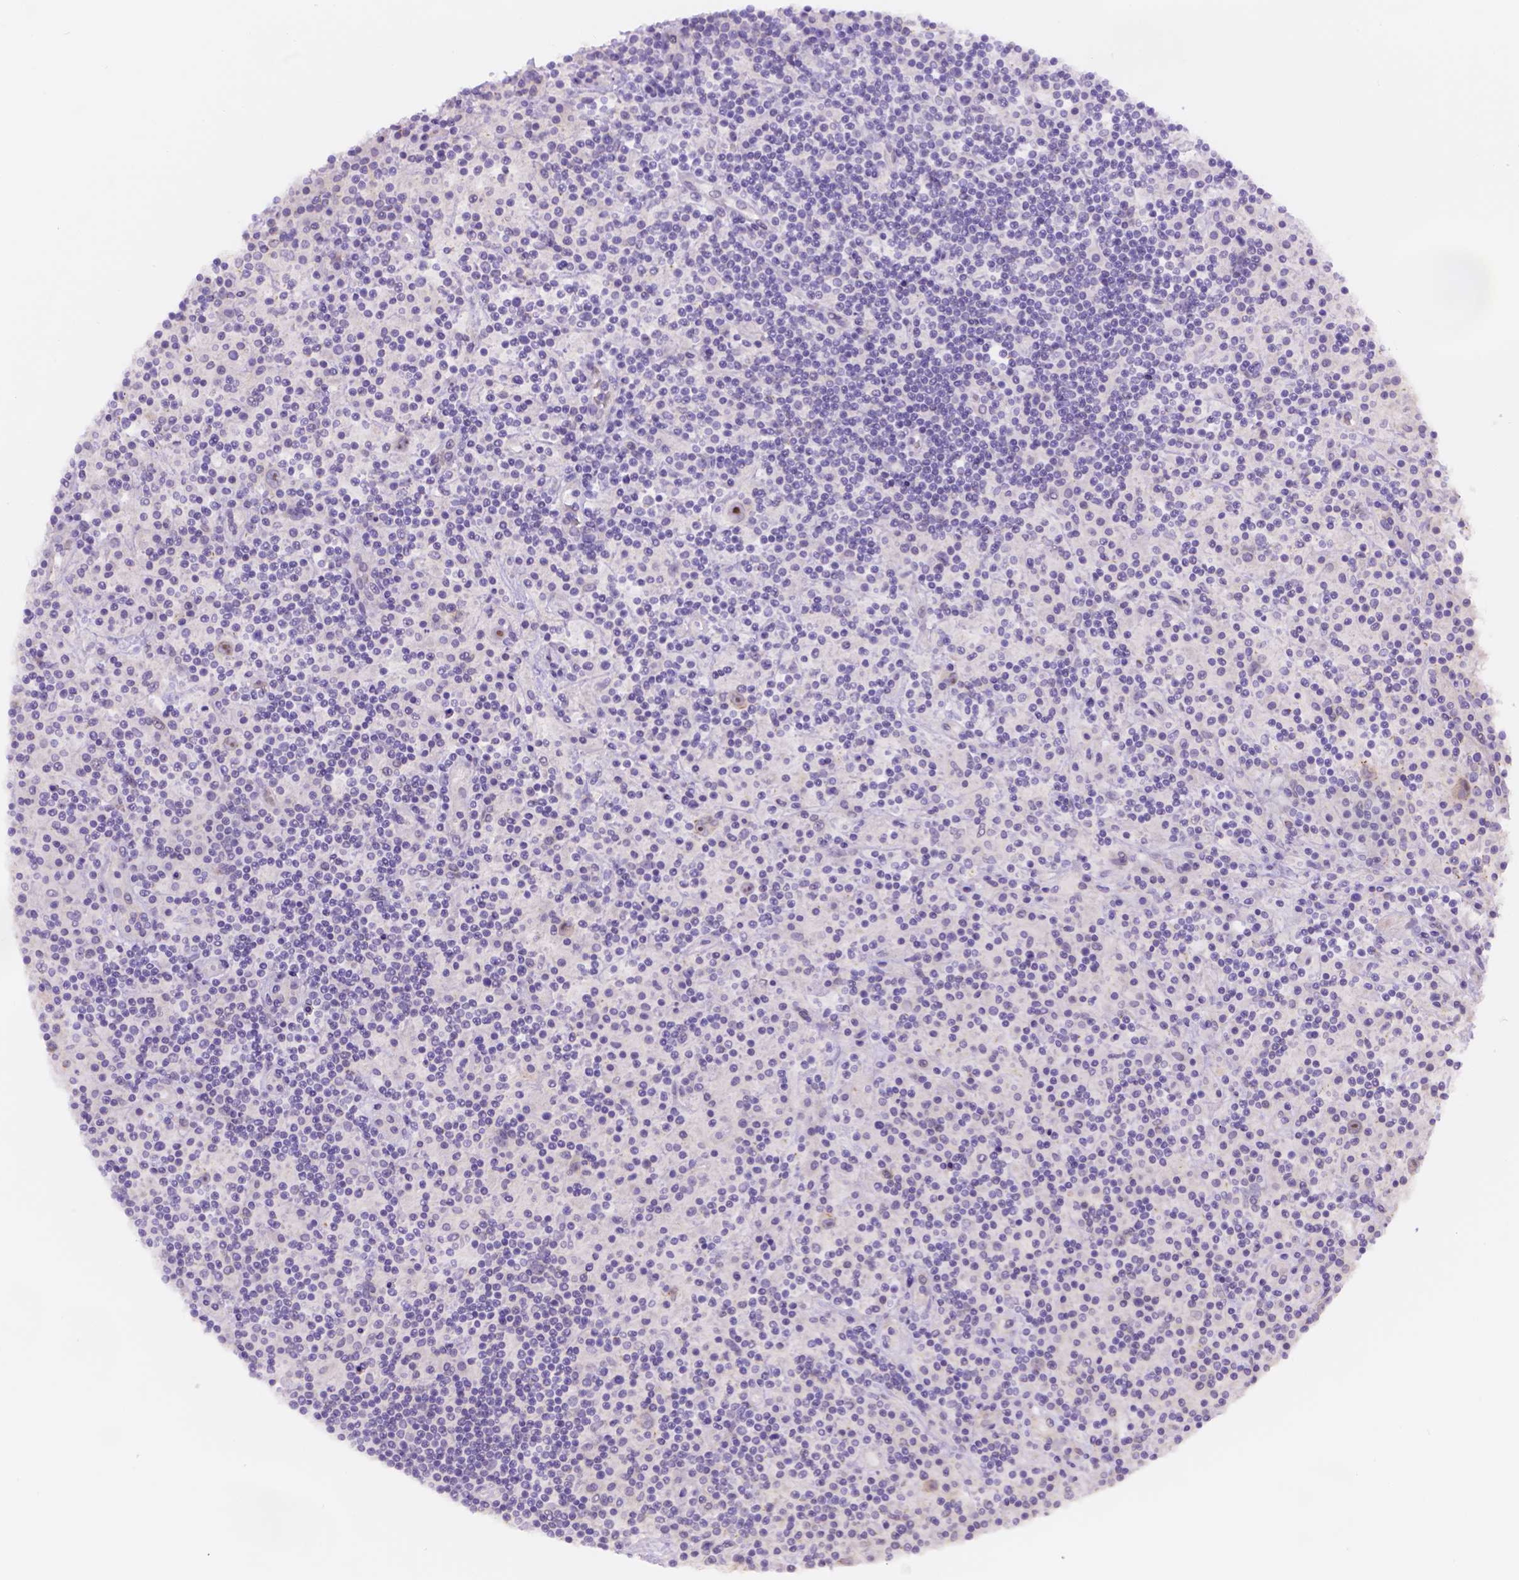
{"staining": {"intensity": "negative", "quantity": "none", "location": "none"}, "tissue": "lymphoma", "cell_type": "Tumor cells", "image_type": "cancer", "snomed": [{"axis": "morphology", "description": "Hodgkin's disease, NOS"}, {"axis": "topography", "description": "Lymph node"}], "caption": "IHC micrograph of Hodgkin's disease stained for a protein (brown), which demonstrates no positivity in tumor cells. Brightfield microscopy of IHC stained with DAB (brown) and hematoxylin (blue), captured at high magnification.", "gene": "CD96", "patient": {"sex": "male", "age": 70}}